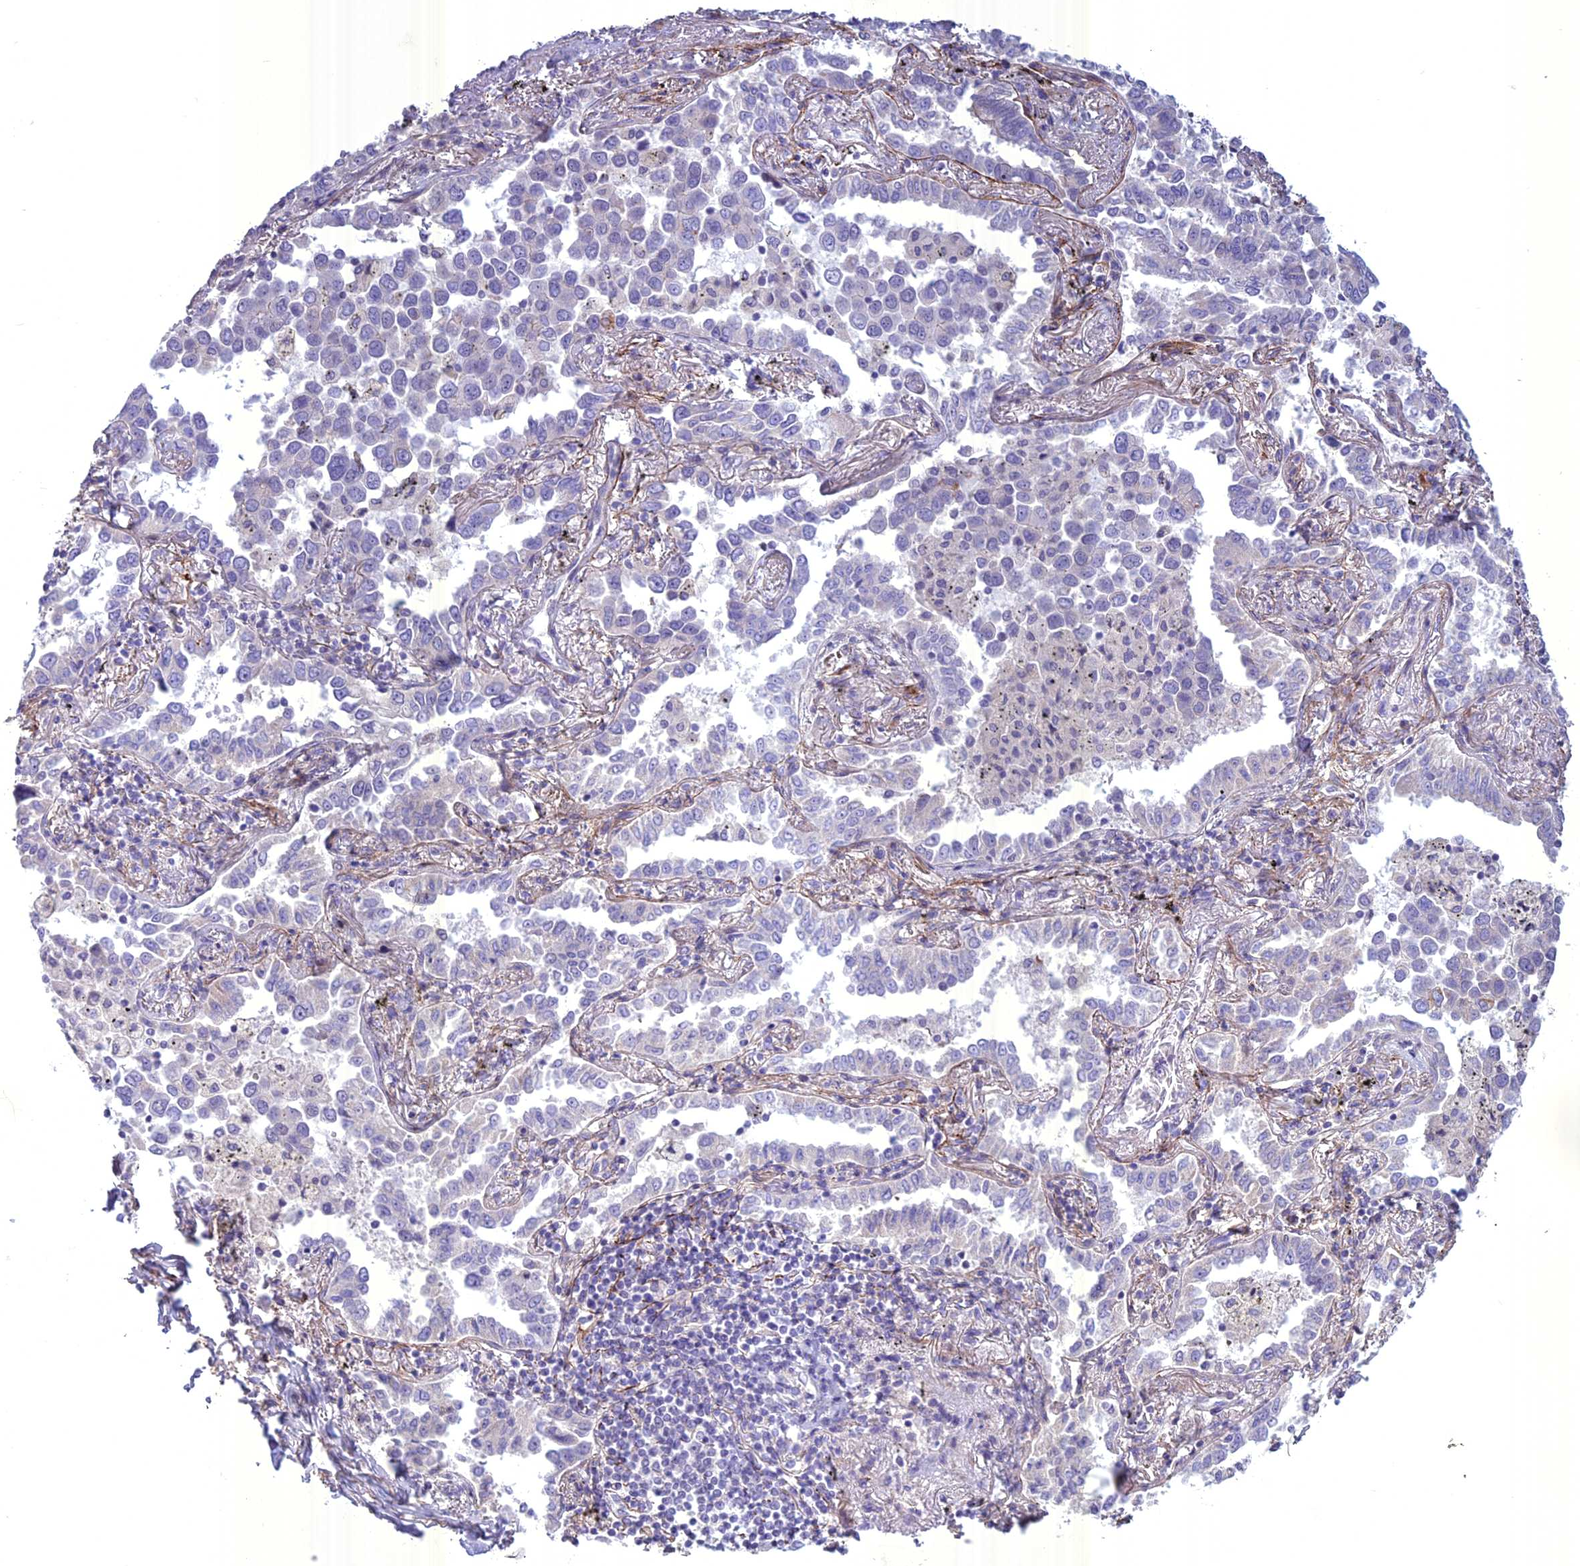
{"staining": {"intensity": "negative", "quantity": "none", "location": "none"}, "tissue": "lung cancer", "cell_type": "Tumor cells", "image_type": "cancer", "snomed": [{"axis": "morphology", "description": "Adenocarcinoma, NOS"}, {"axis": "topography", "description": "Lung"}], "caption": "There is no significant expression in tumor cells of lung adenocarcinoma.", "gene": "SPHKAP", "patient": {"sex": "male", "age": 67}}